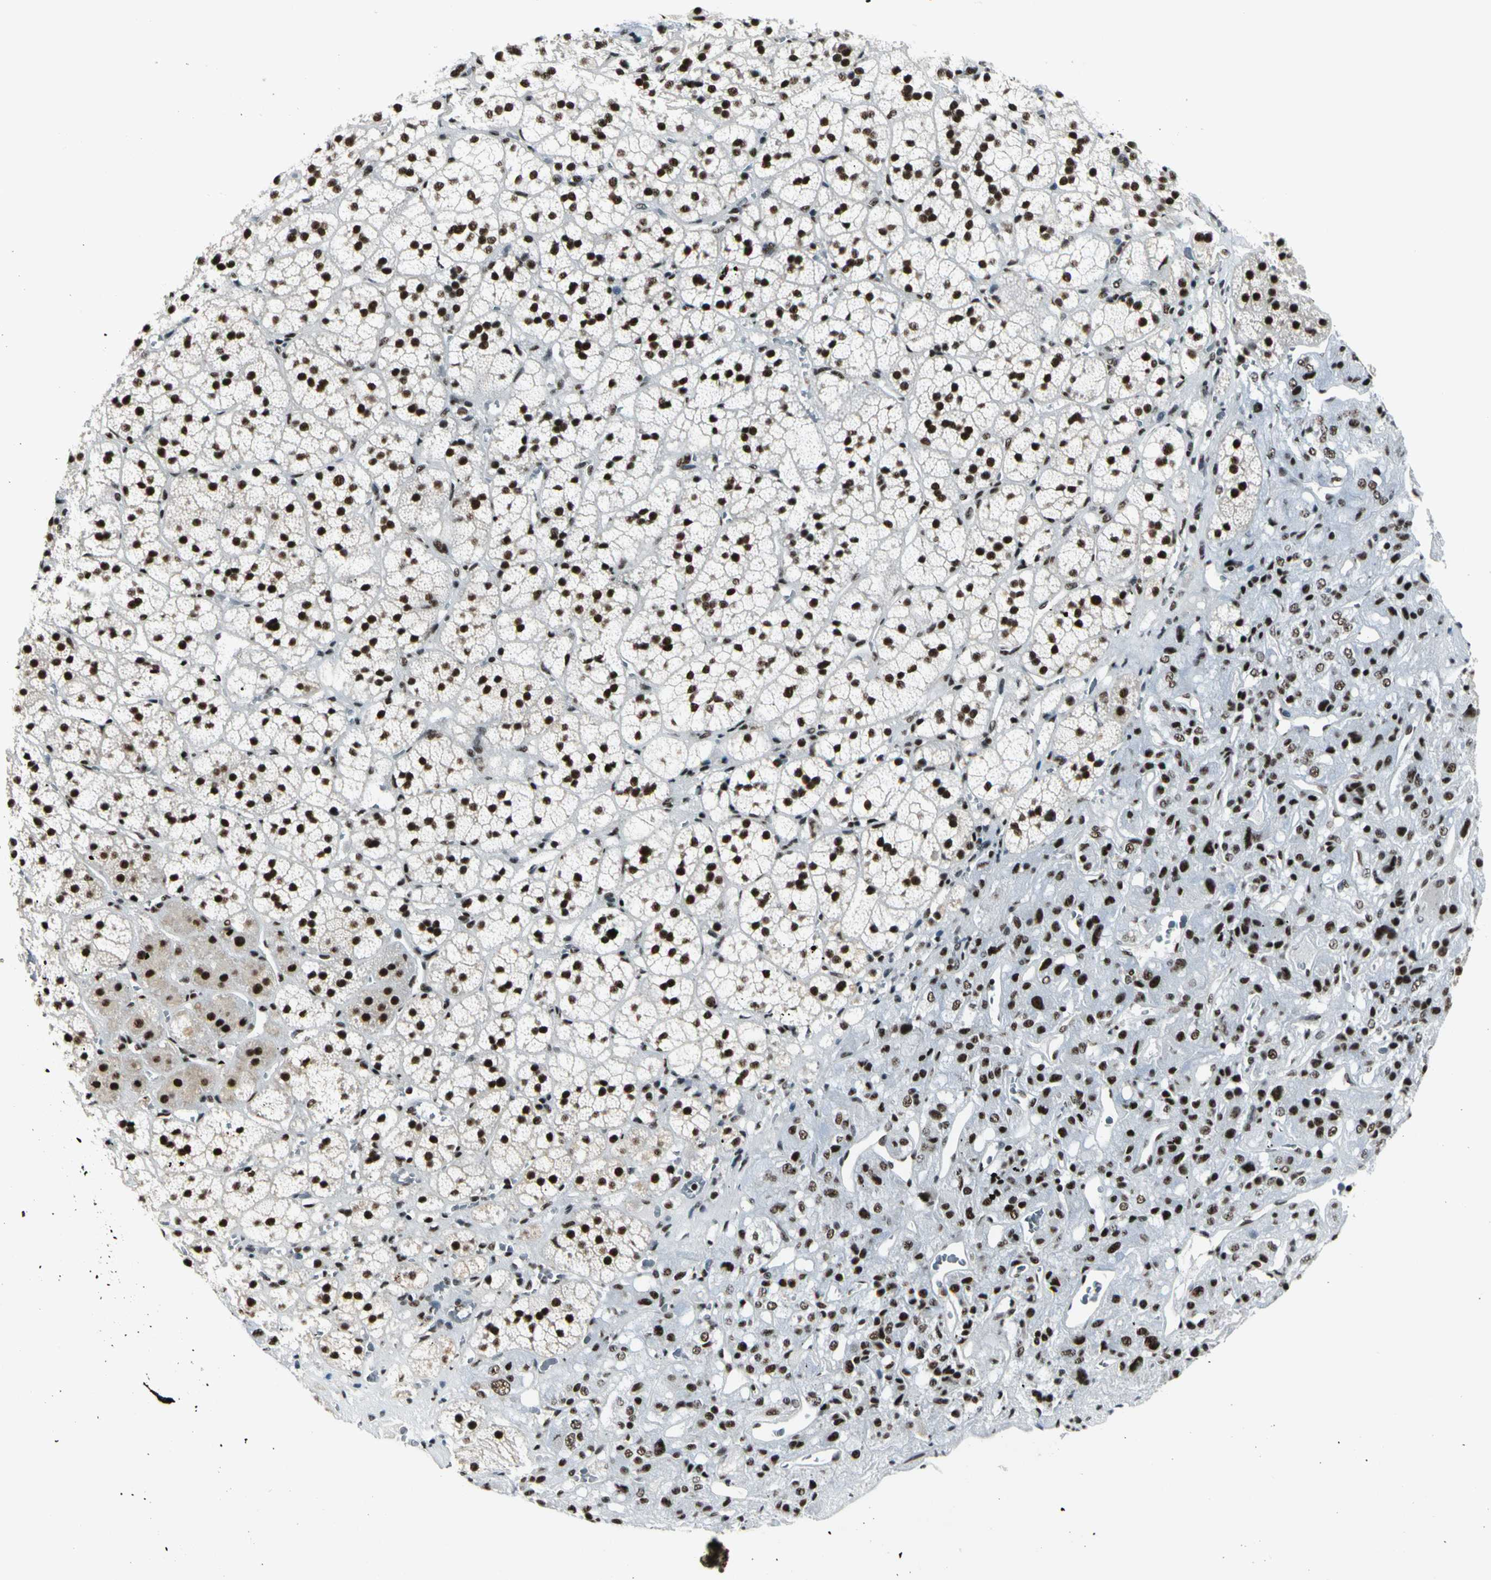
{"staining": {"intensity": "strong", "quantity": ">75%", "location": "nuclear"}, "tissue": "adrenal gland", "cell_type": "Glandular cells", "image_type": "normal", "snomed": [{"axis": "morphology", "description": "Normal tissue, NOS"}, {"axis": "topography", "description": "Adrenal gland"}], "caption": "Human adrenal gland stained for a protein (brown) demonstrates strong nuclear positive staining in about >75% of glandular cells.", "gene": "CCAR1", "patient": {"sex": "female", "age": 44}}